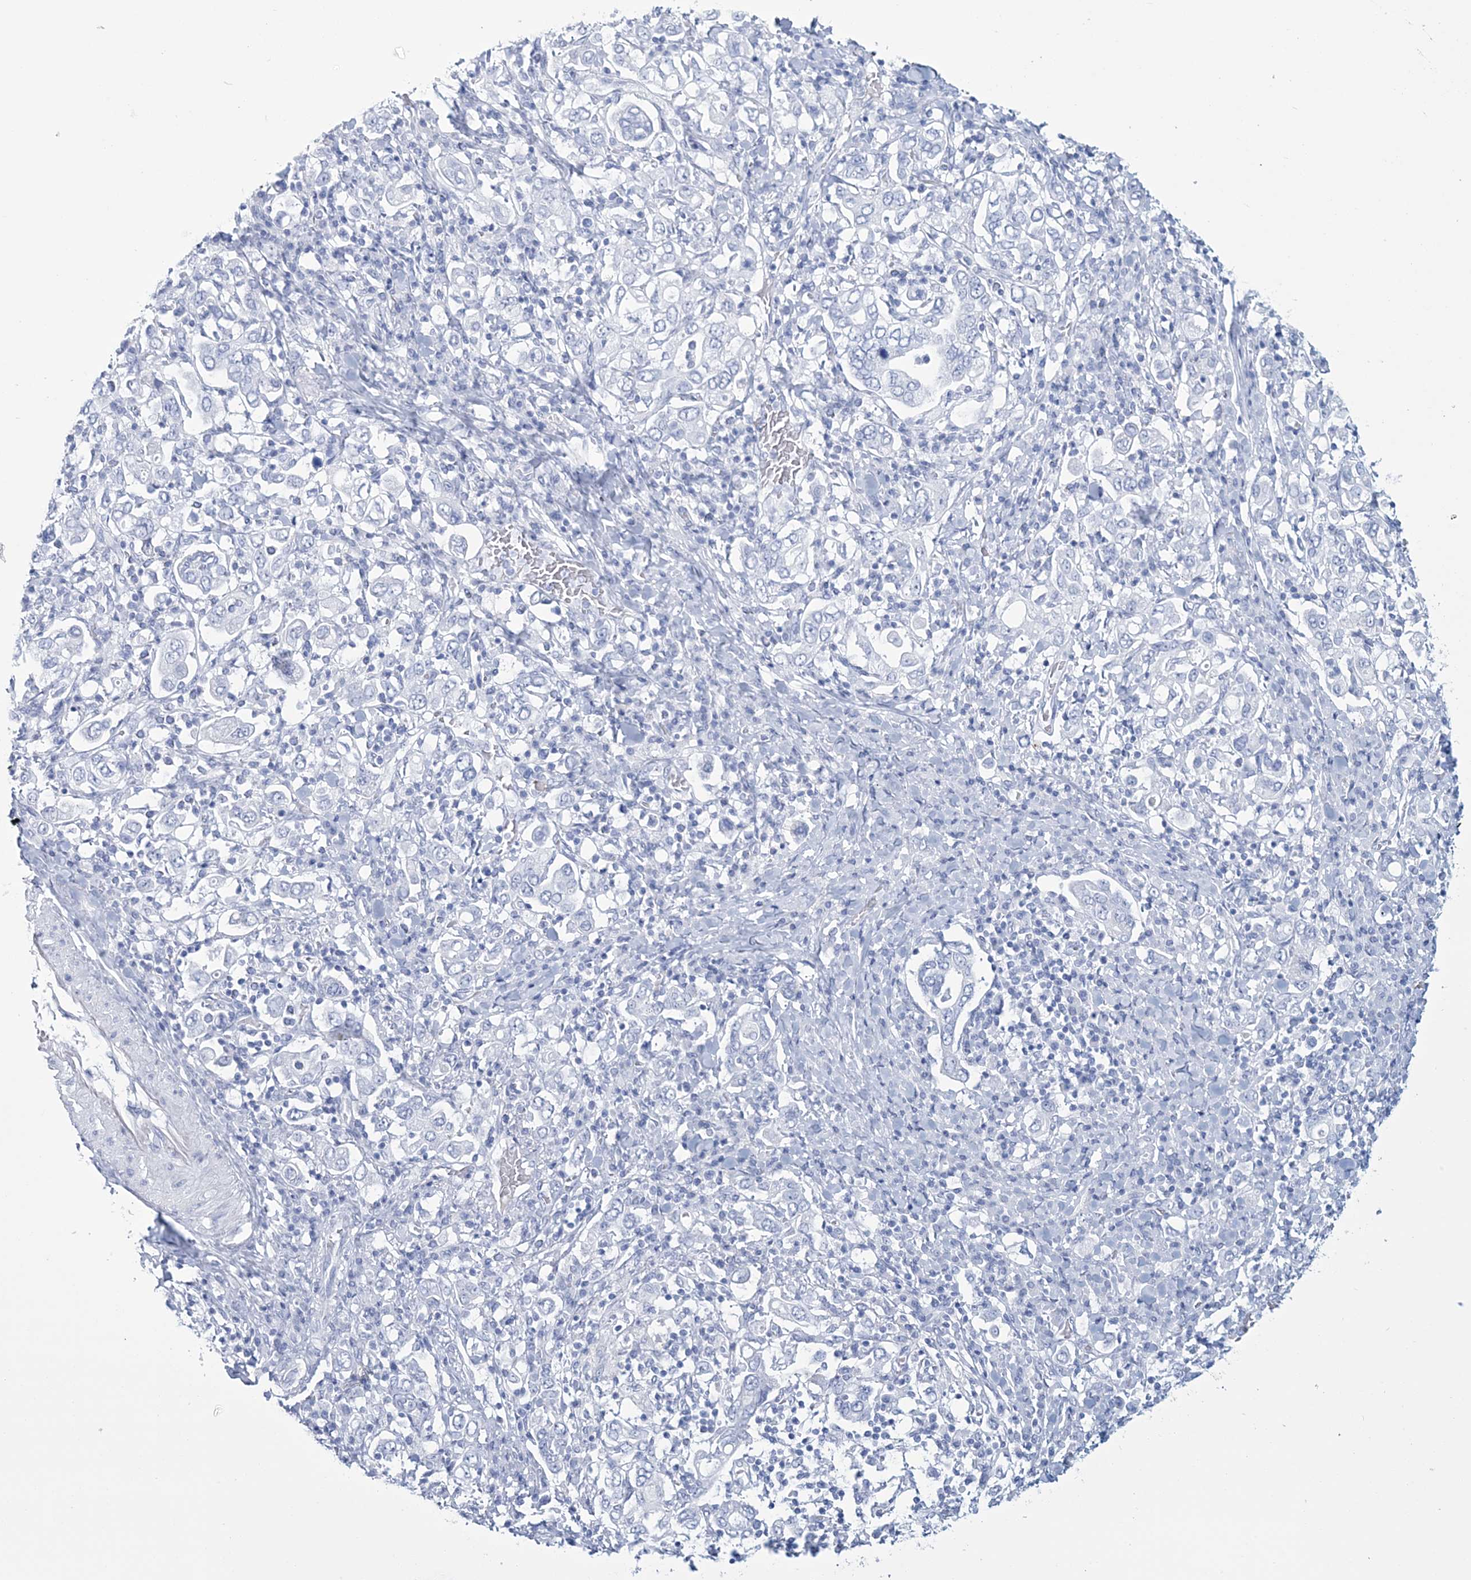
{"staining": {"intensity": "negative", "quantity": "none", "location": "none"}, "tissue": "stomach cancer", "cell_type": "Tumor cells", "image_type": "cancer", "snomed": [{"axis": "morphology", "description": "Adenocarcinoma, NOS"}, {"axis": "topography", "description": "Stomach, upper"}], "caption": "IHC image of stomach adenocarcinoma stained for a protein (brown), which demonstrates no positivity in tumor cells.", "gene": "DPCD", "patient": {"sex": "male", "age": 62}}